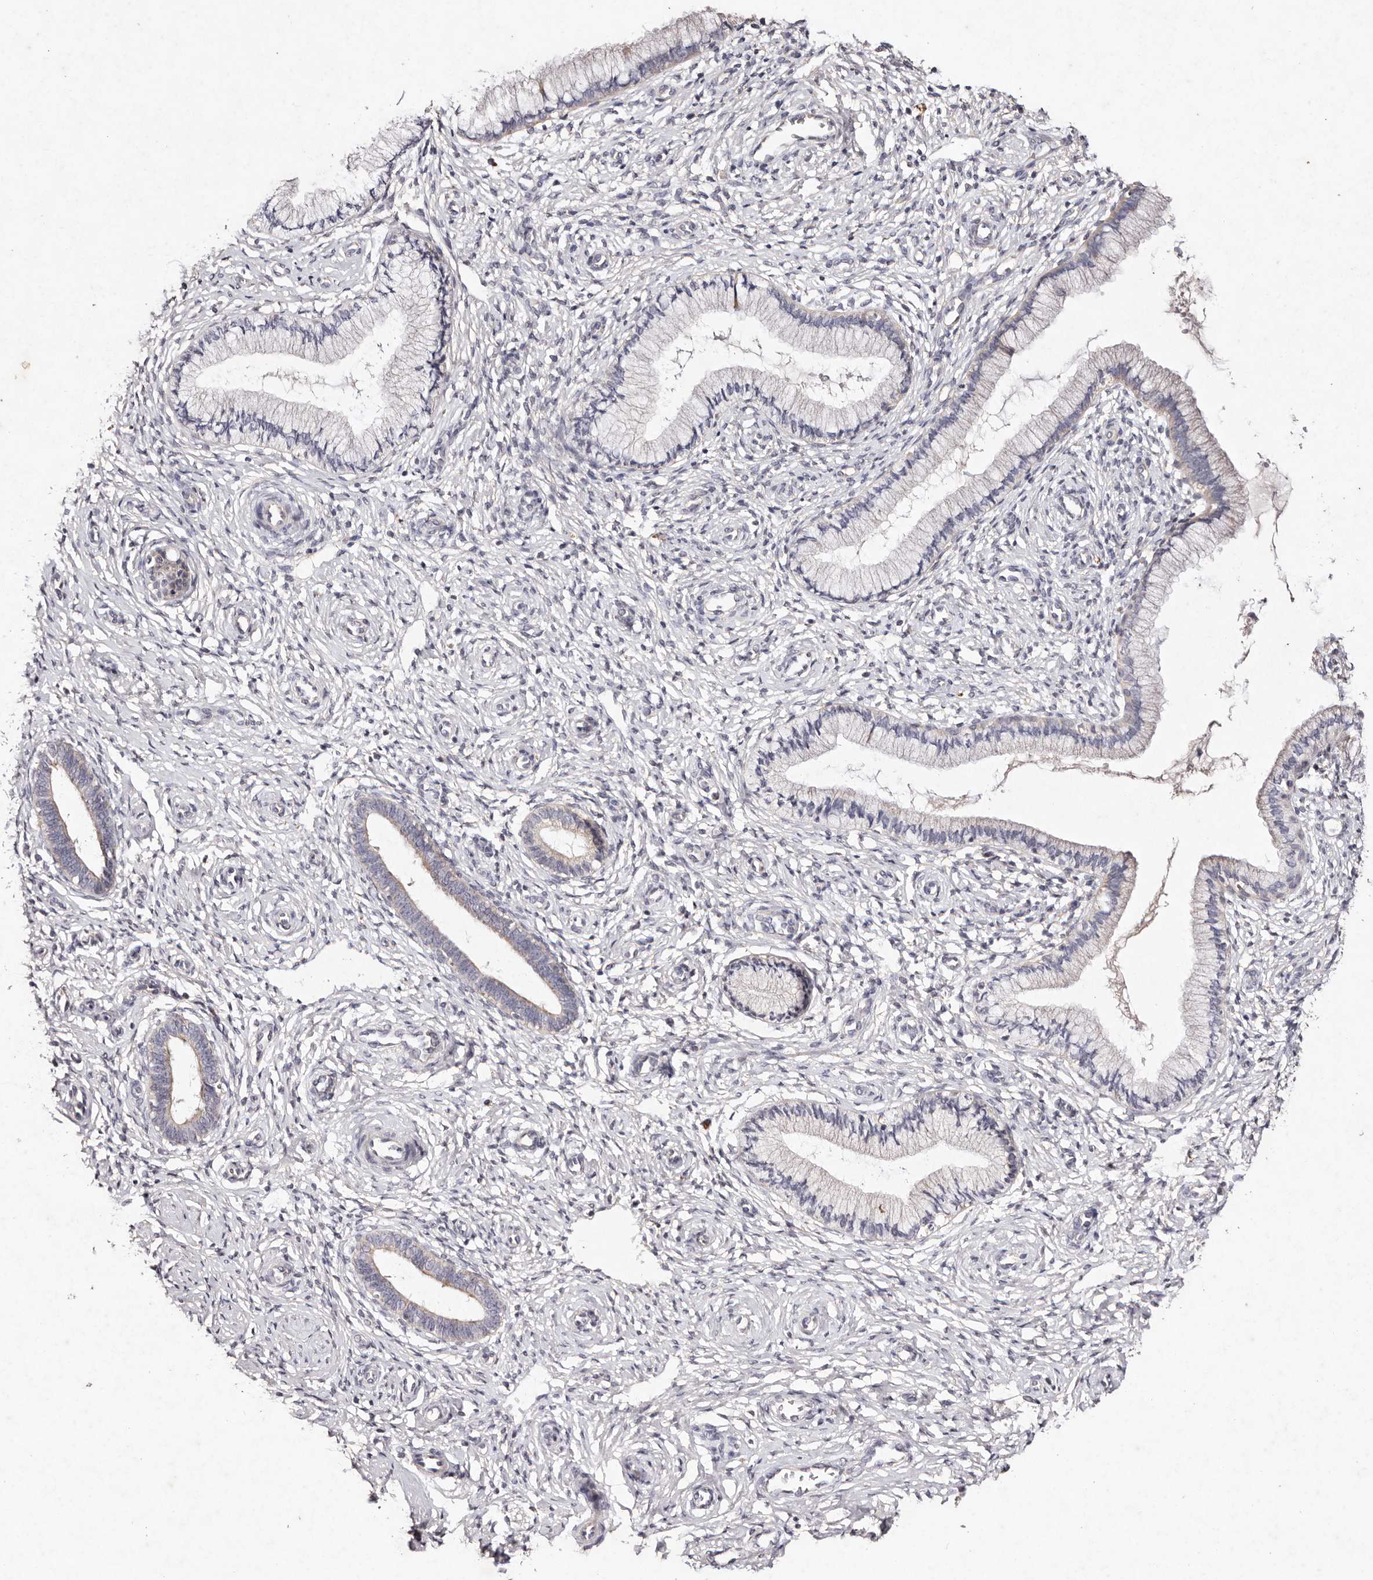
{"staining": {"intensity": "weak", "quantity": "<25%", "location": "cytoplasmic/membranous"}, "tissue": "cervix", "cell_type": "Glandular cells", "image_type": "normal", "snomed": [{"axis": "morphology", "description": "Normal tissue, NOS"}, {"axis": "topography", "description": "Cervix"}], "caption": "An image of cervix stained for a protein demonstrates no brown staining in glandular cells. (DAB immunohistochemistry with hematoxylin counter stain).", "gene": "TSC2", "patient": {"sex": "female", "age": 27}}